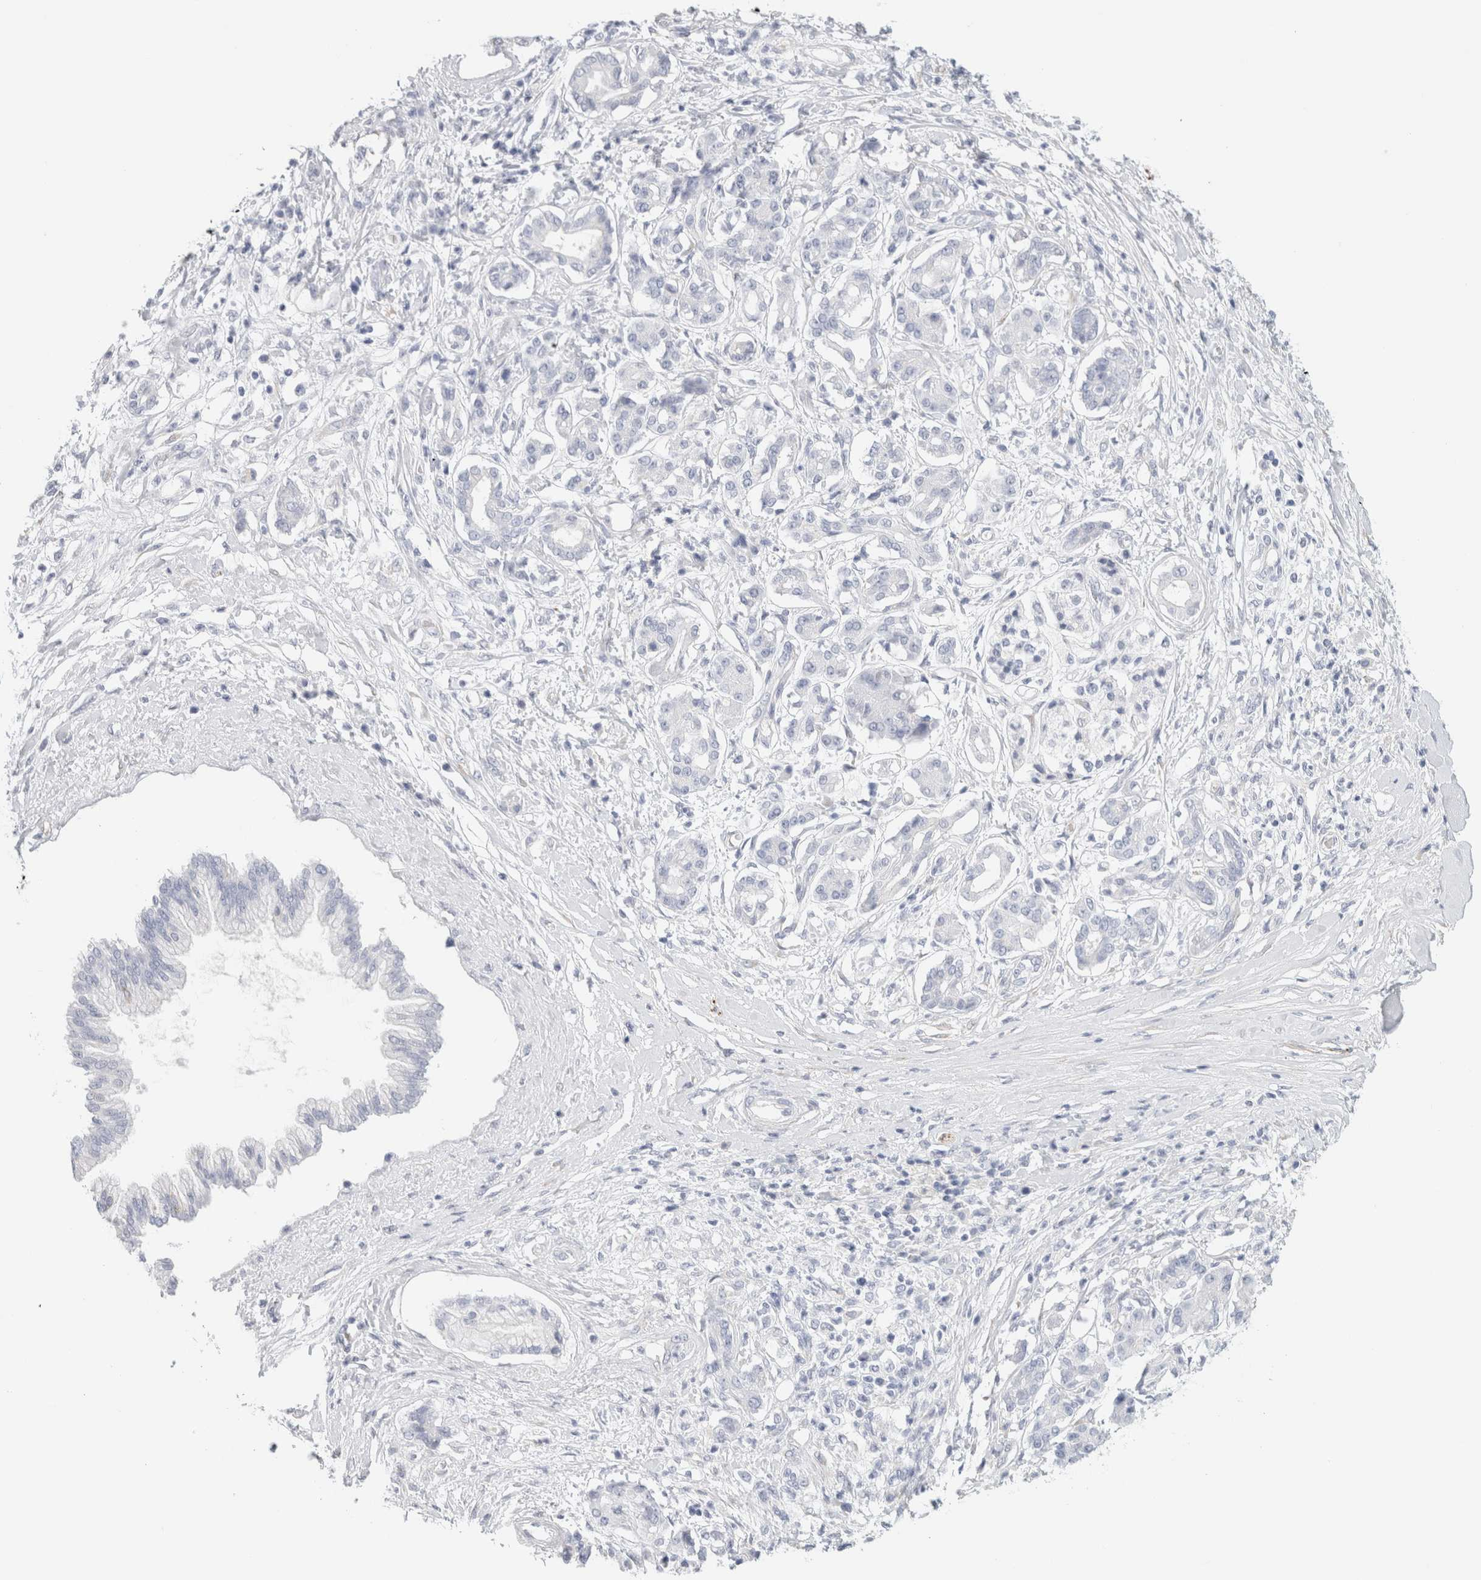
{"staining": {"intensity": "negative", "quantity": "none", "location": "none"}, "tissue": "pancreatic cancer", "cell_type": "Tumor cells", "image_type": "cancer", "snomed": [{"axis": "morphology", "description": "Adenocarcinoma, NOS"}, {"axis": "topography", "description": "Pancreas"}], "caption": "This is an immunohistochemistry (IHC) photomicrograph of human adenocarcinoma (pancreatic). There is no expression in tumor cells.", "gene": "RTN4", "patient": {"sex": "female", "age": 56}}